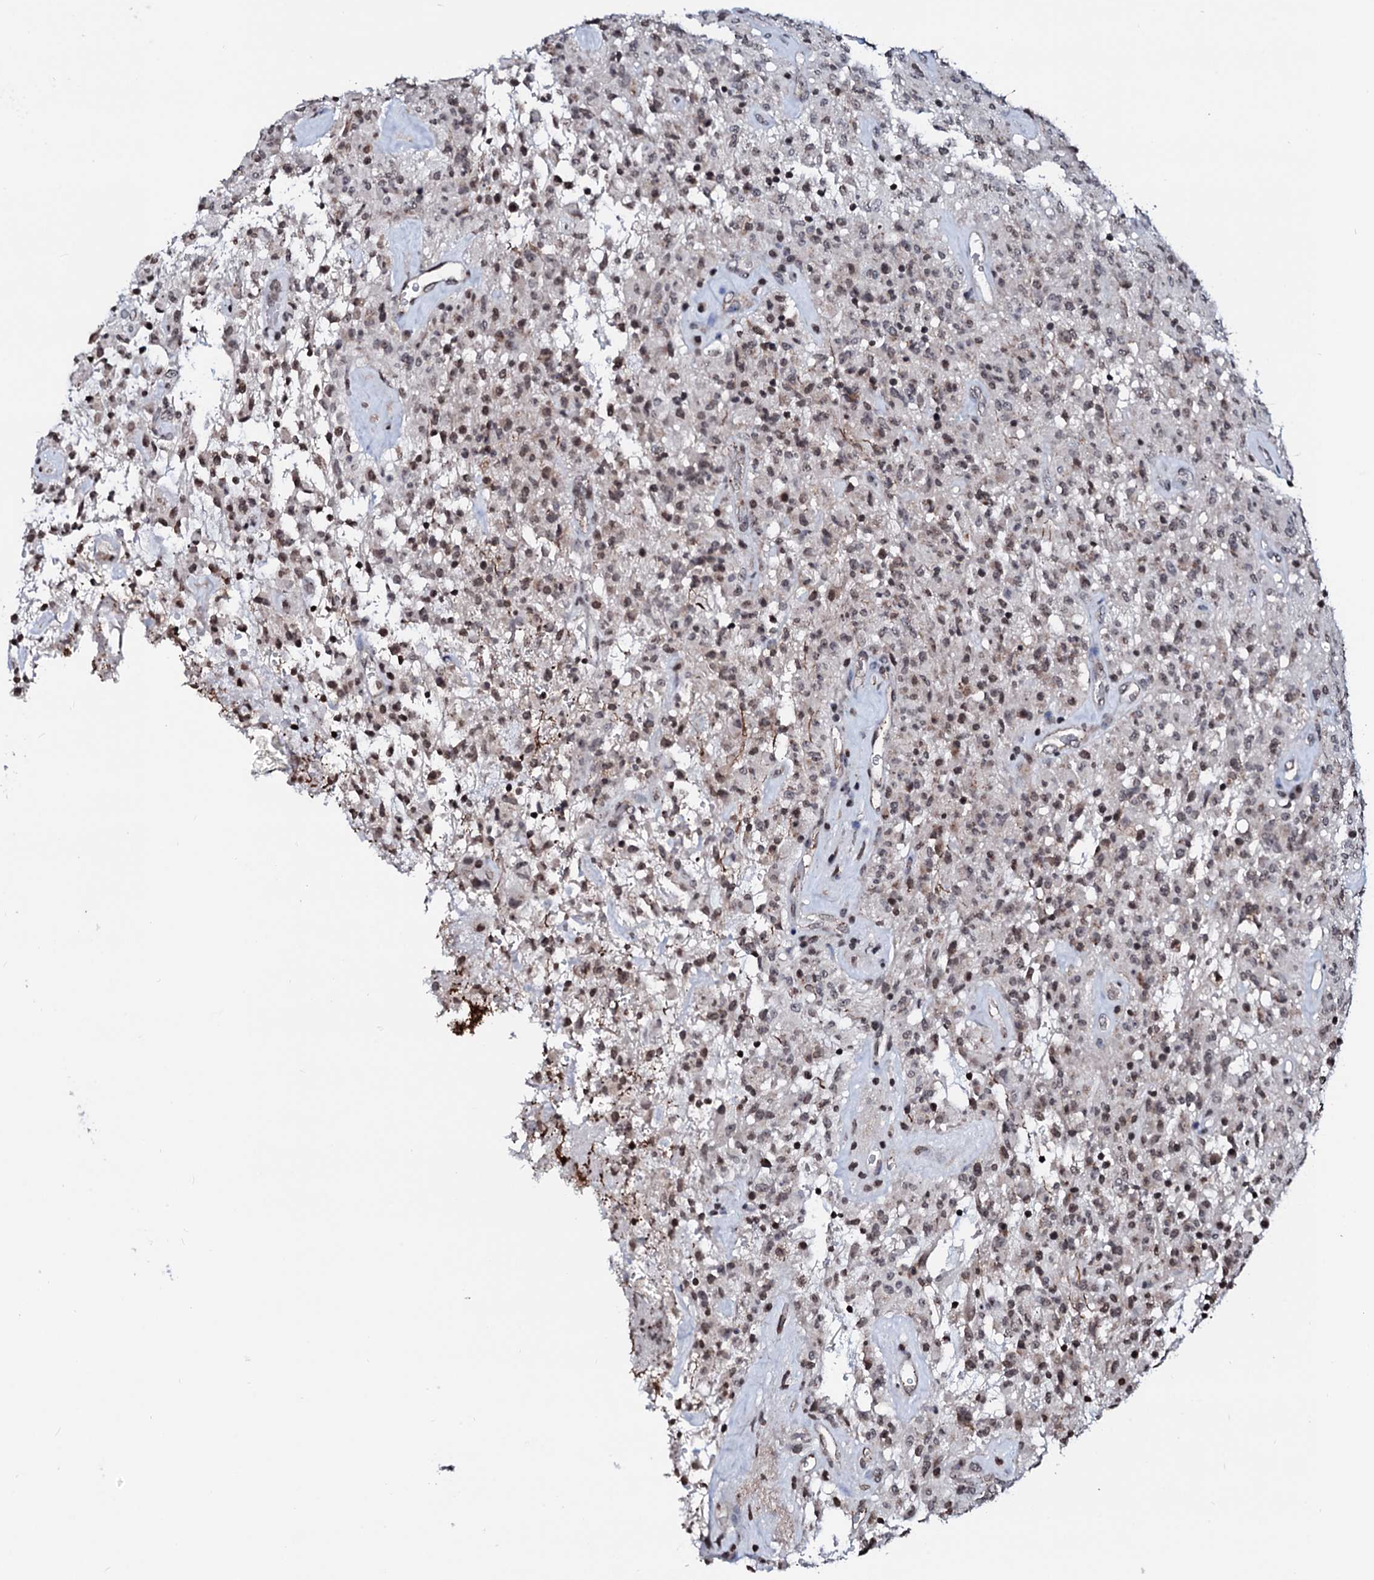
{"staining": {"intensity": "moderate", "quantity": "25%-75%", "location": "nuclear"}, "tissue": "glioma", "cell_type": "Tumor cells", "image_type": "cancer", "snomed": [{"axis": "morphology", "description": "Glioma, malignant, High grade"}, {"axis": "topography", "description": "Brain"}], "caption": "Malignant high-grade glioma was stained to show a protein in brown. There is medium levels of moderate nuclear expression in about 25%-75% of tumor cells.", "gene": "LSM11", "patient": {"sex": "female", "age": 57}}